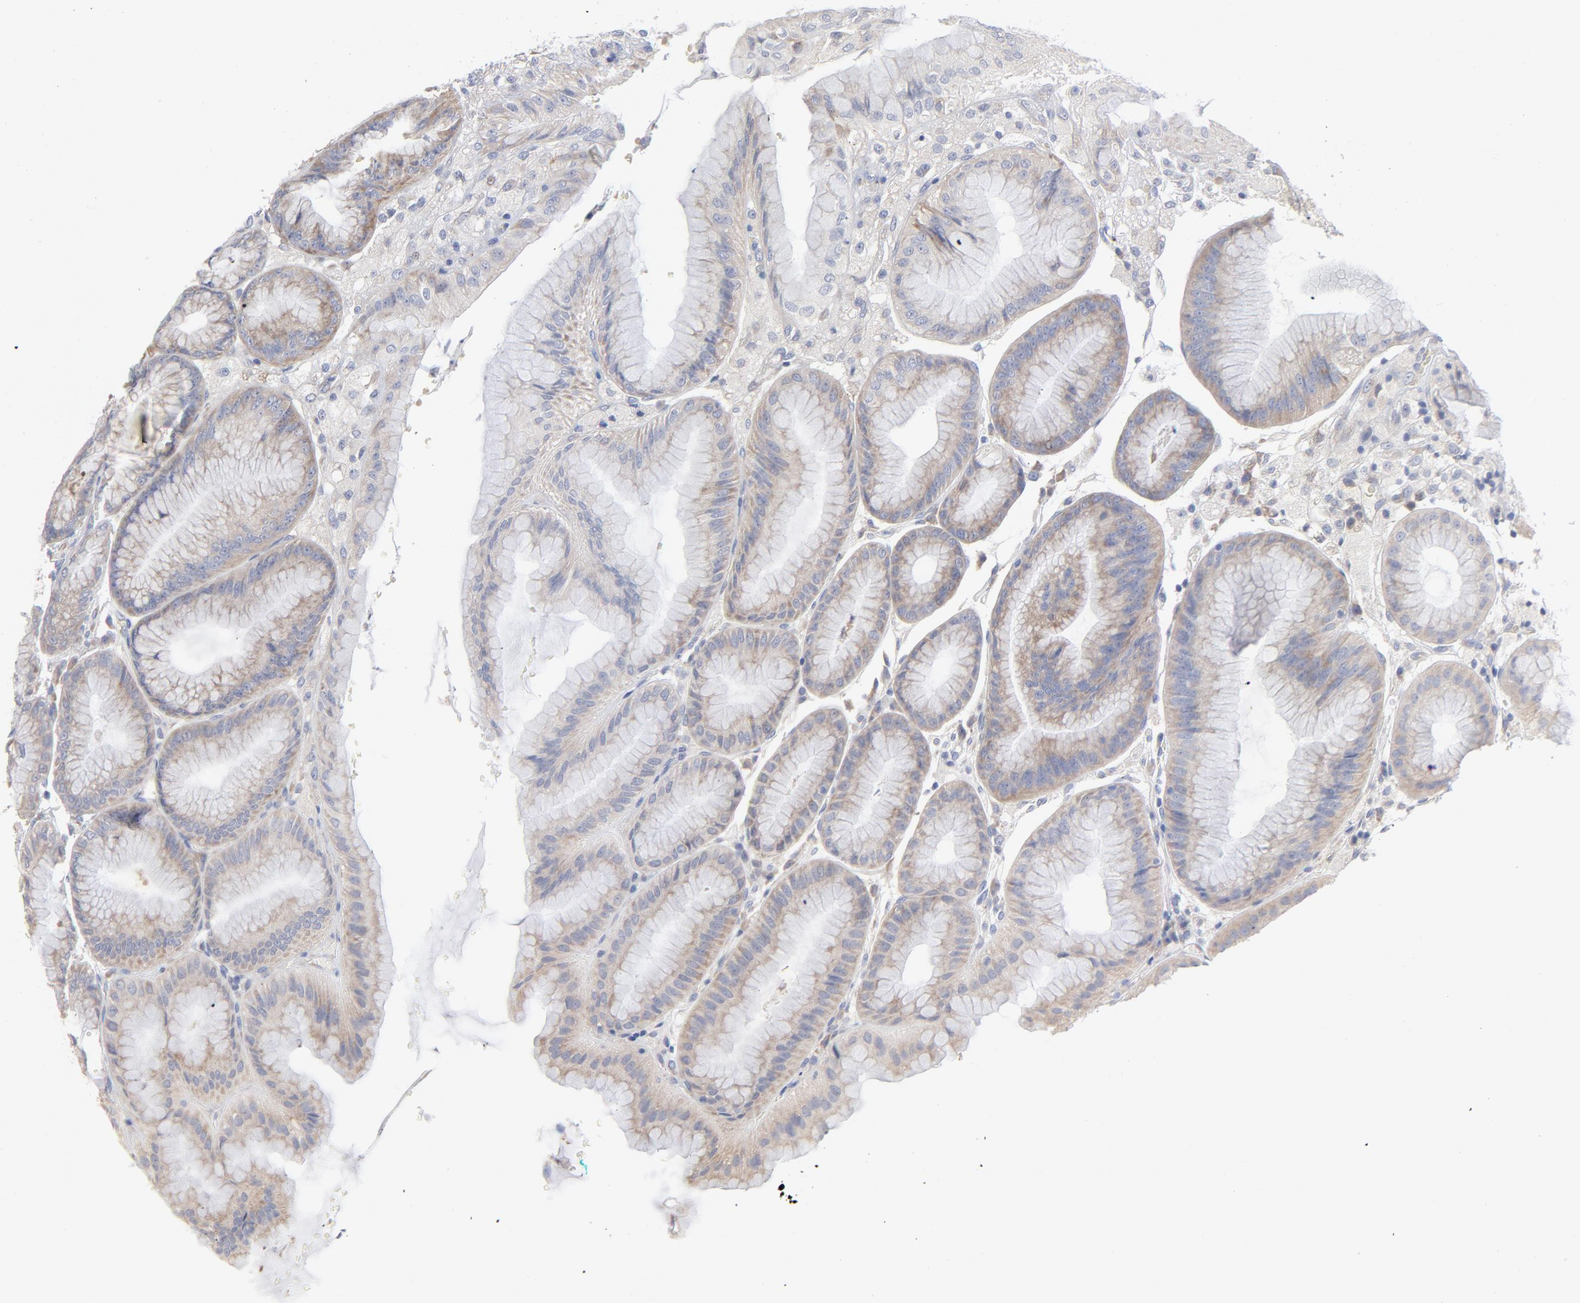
{"staining": {"intensity": "weak", "quantity": "25%-75%", "location": "cytoplasmic/membranous"}, "tissue": "stomach", "cell_type": "Glandular cells", "image_type": "normal", "snomed": [{"axis": "morphology", "description": "Normal tissue, NOS"}, {"axis": "topography", "description": "Stomach, lower"}], "caption": "Immunohistochemical staining of benign human stomach exhibits weak cytoplasmic/membranous protein staining in about 25%-75% of glandular cells. Nuclei are stained in blue.", "gene": "CPE", "patient": {"sex": "male", "age": 71}}